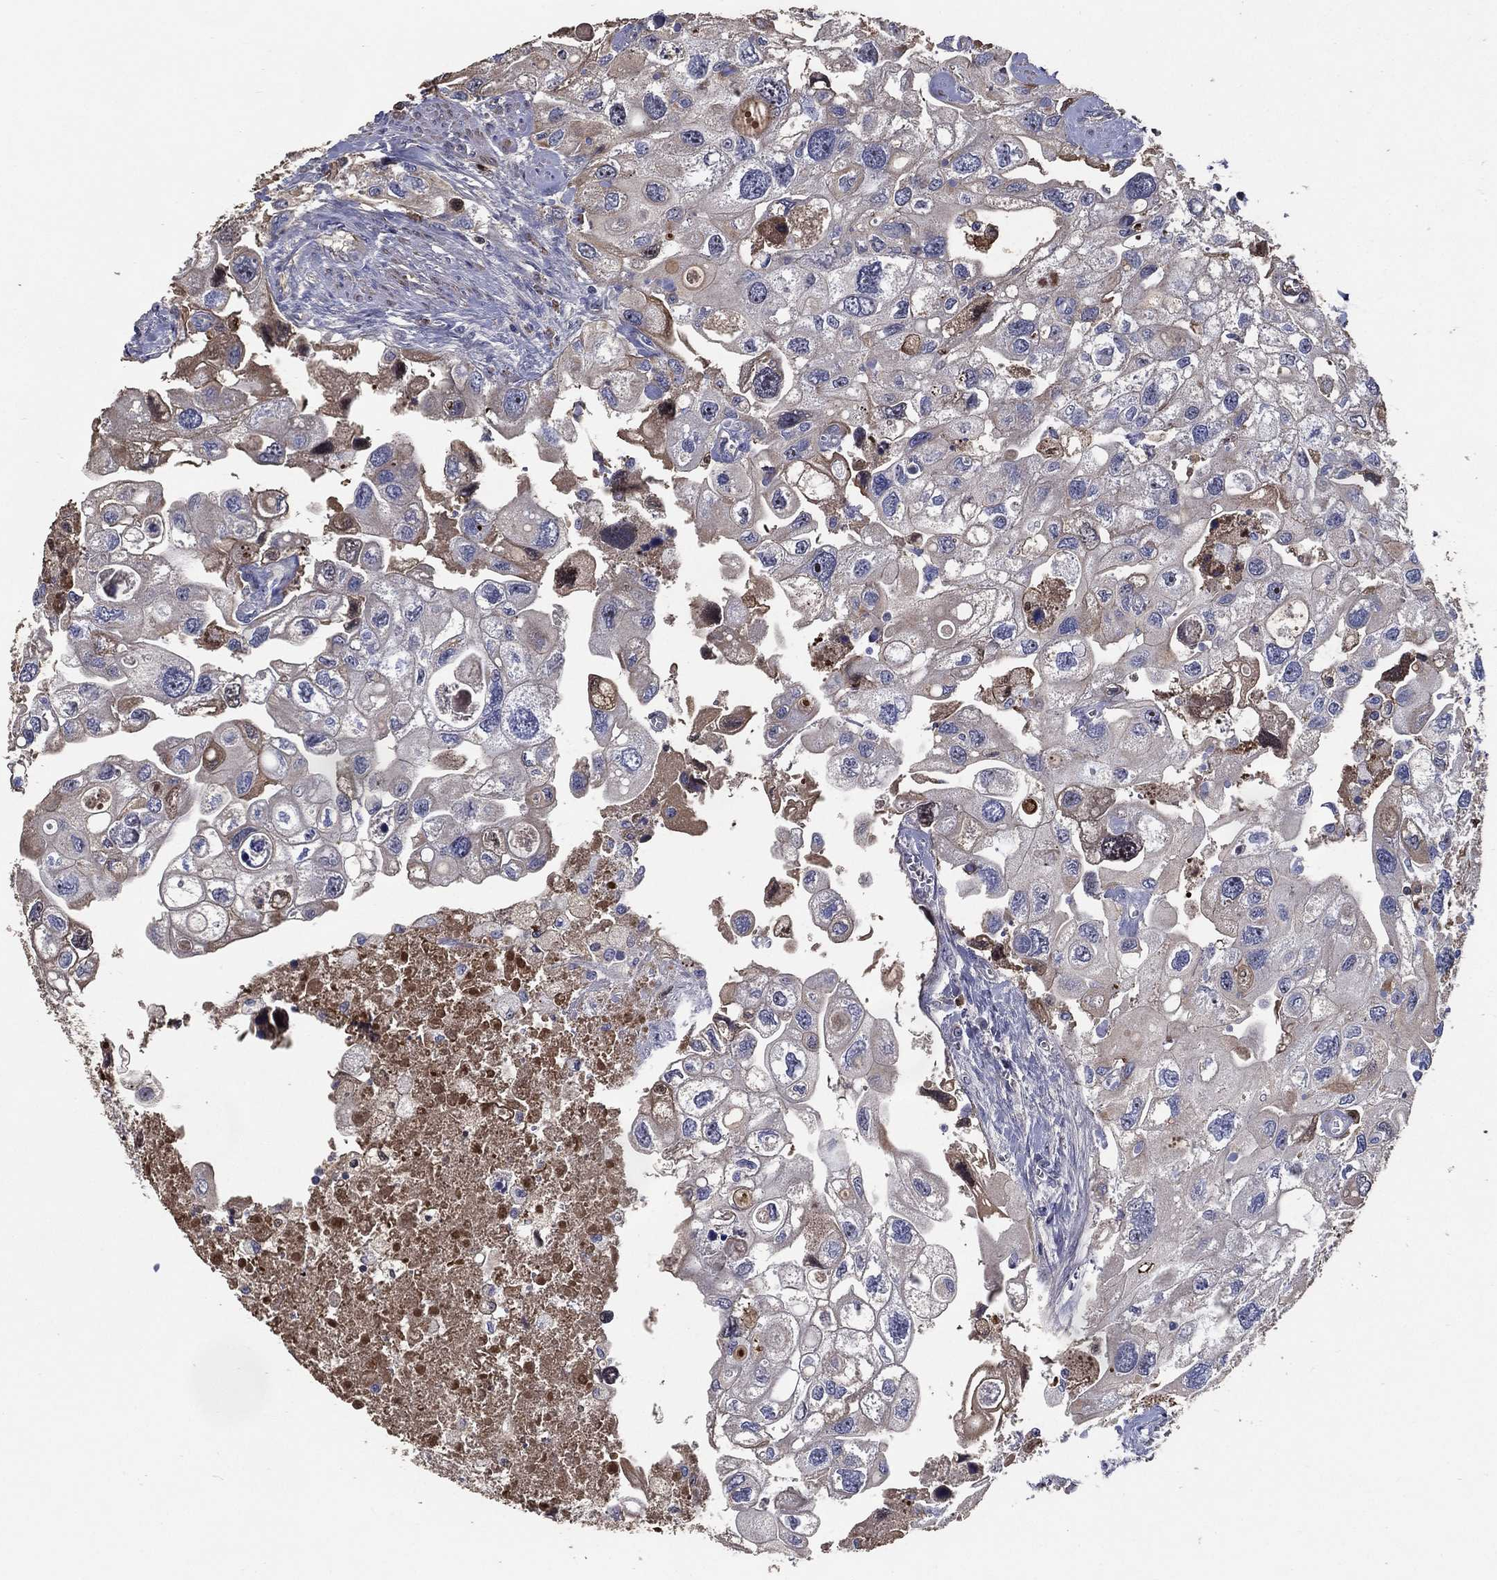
{"staining": {"intensity": "negative", "quantity": "none", "location": "none"}, "tissue": "urothelial cancer", "cell_type": "Tumor cells", "image_type": "cancer", "snomed": [{"axis": "morphology", "description": "Urothelial carcinoma, High grade"}, {"axis": "topography", "description": "Urinary bladder"}], "caption": "Immunohistochemical staining of urothelial carcinoma (high-grade) shows no significant staining in tumor cells.", "gene": "EFNA1", "patient": {"sex": "male", "age": 59}}